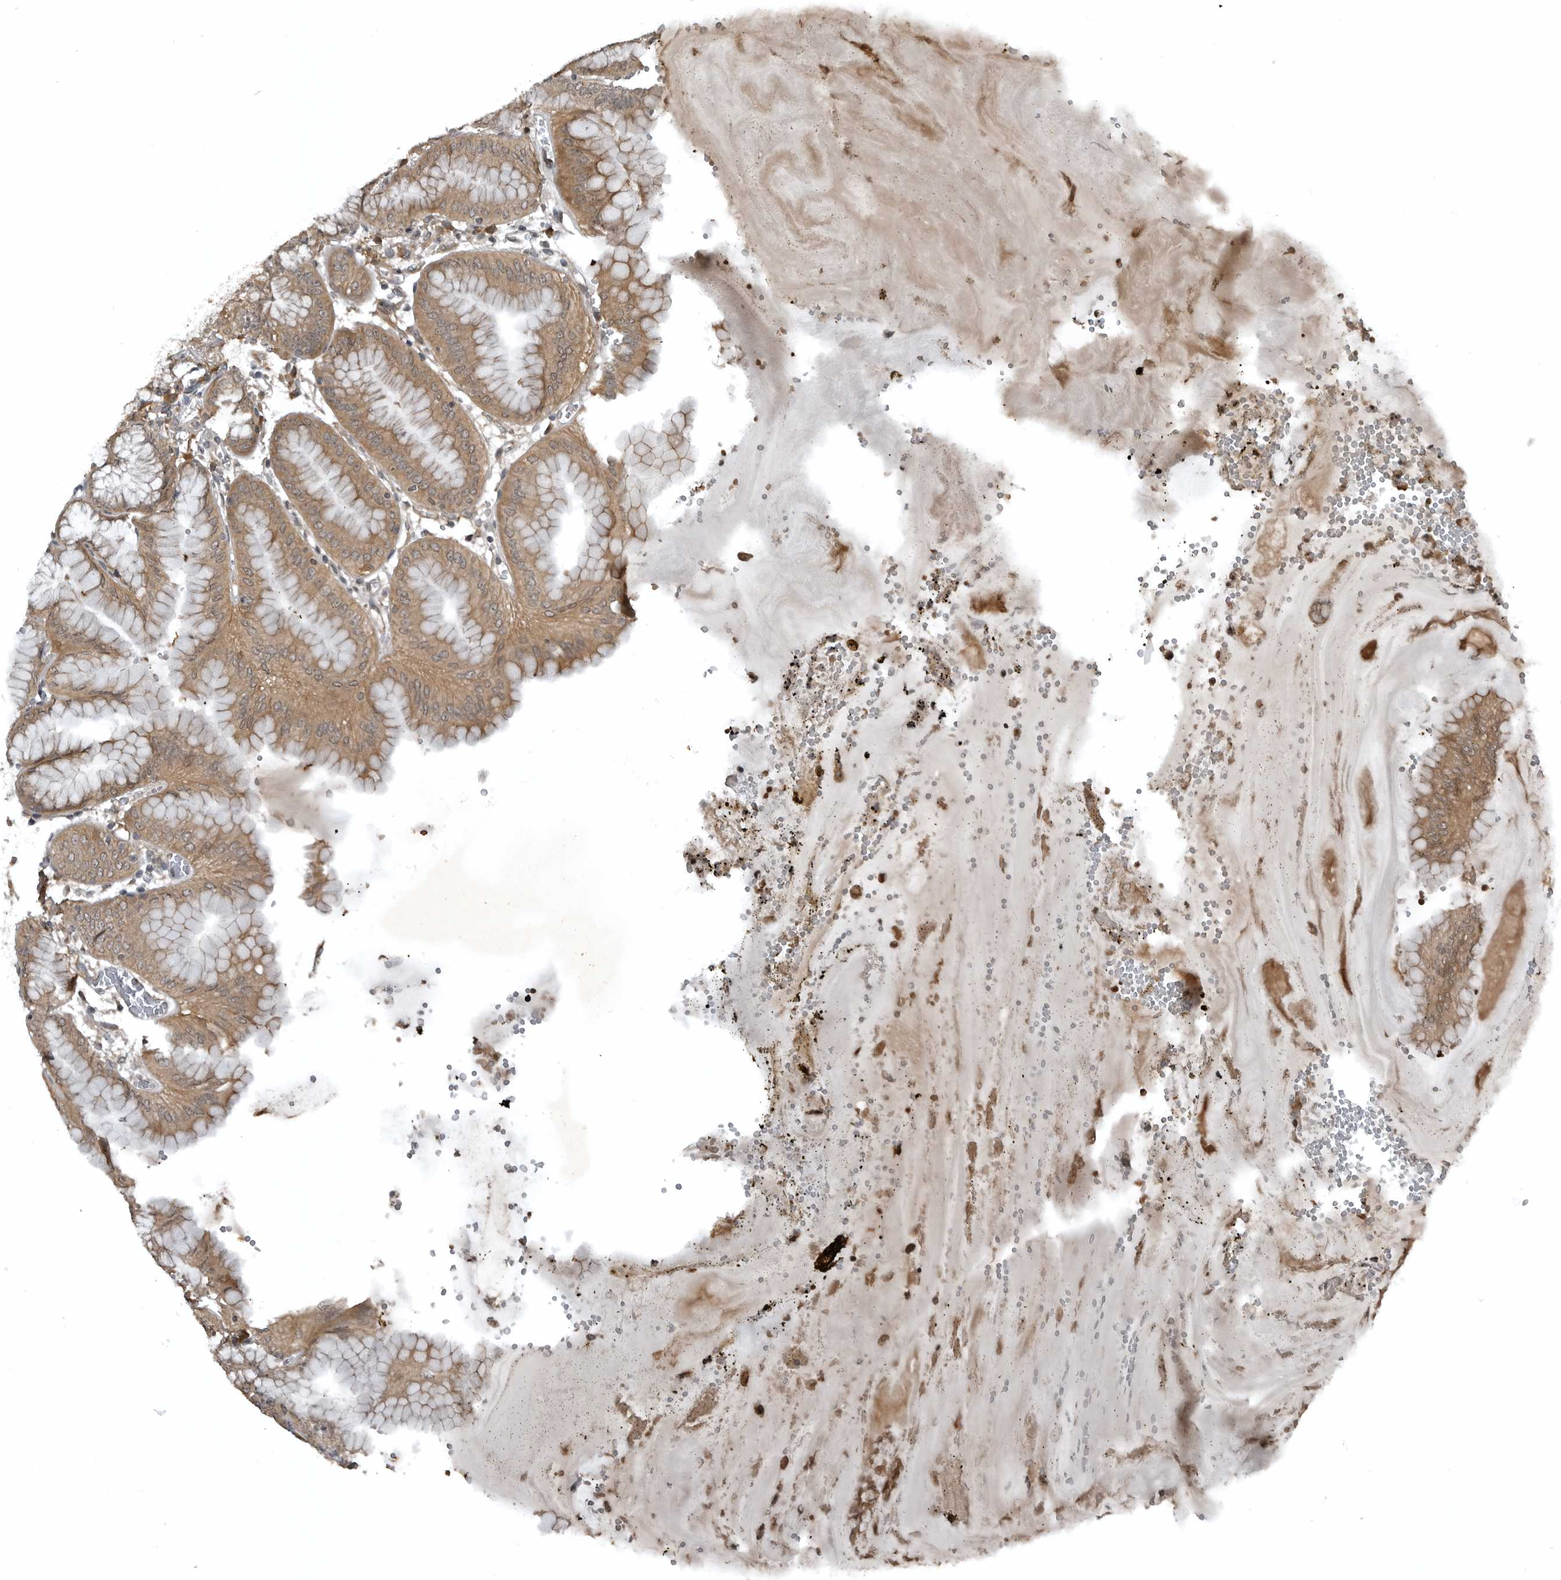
{"staining": {"intensity": "moderate", "quantity": ">75%", "location": "cytoplasmic/membranous,nuclear"}, "tissue": "stomach", "cell_type": "Glandular cells", "image_type": "normal", "snomed": [{"axis": "morphology", "description": "Normal tissue, NOS"}, {"axis": "topography", "description": "Stomach, lower"}], "caption": "The histopathology image demonstrates staining of normal stomach, revealing moderate cytoplasmic/membranous,nuclear protein positivity (brown color) within glandular cells. (IHC, brightfield microscopy, high magnification).", "gene": "GAK", "patient": {"sex": "male", "age": 71}}